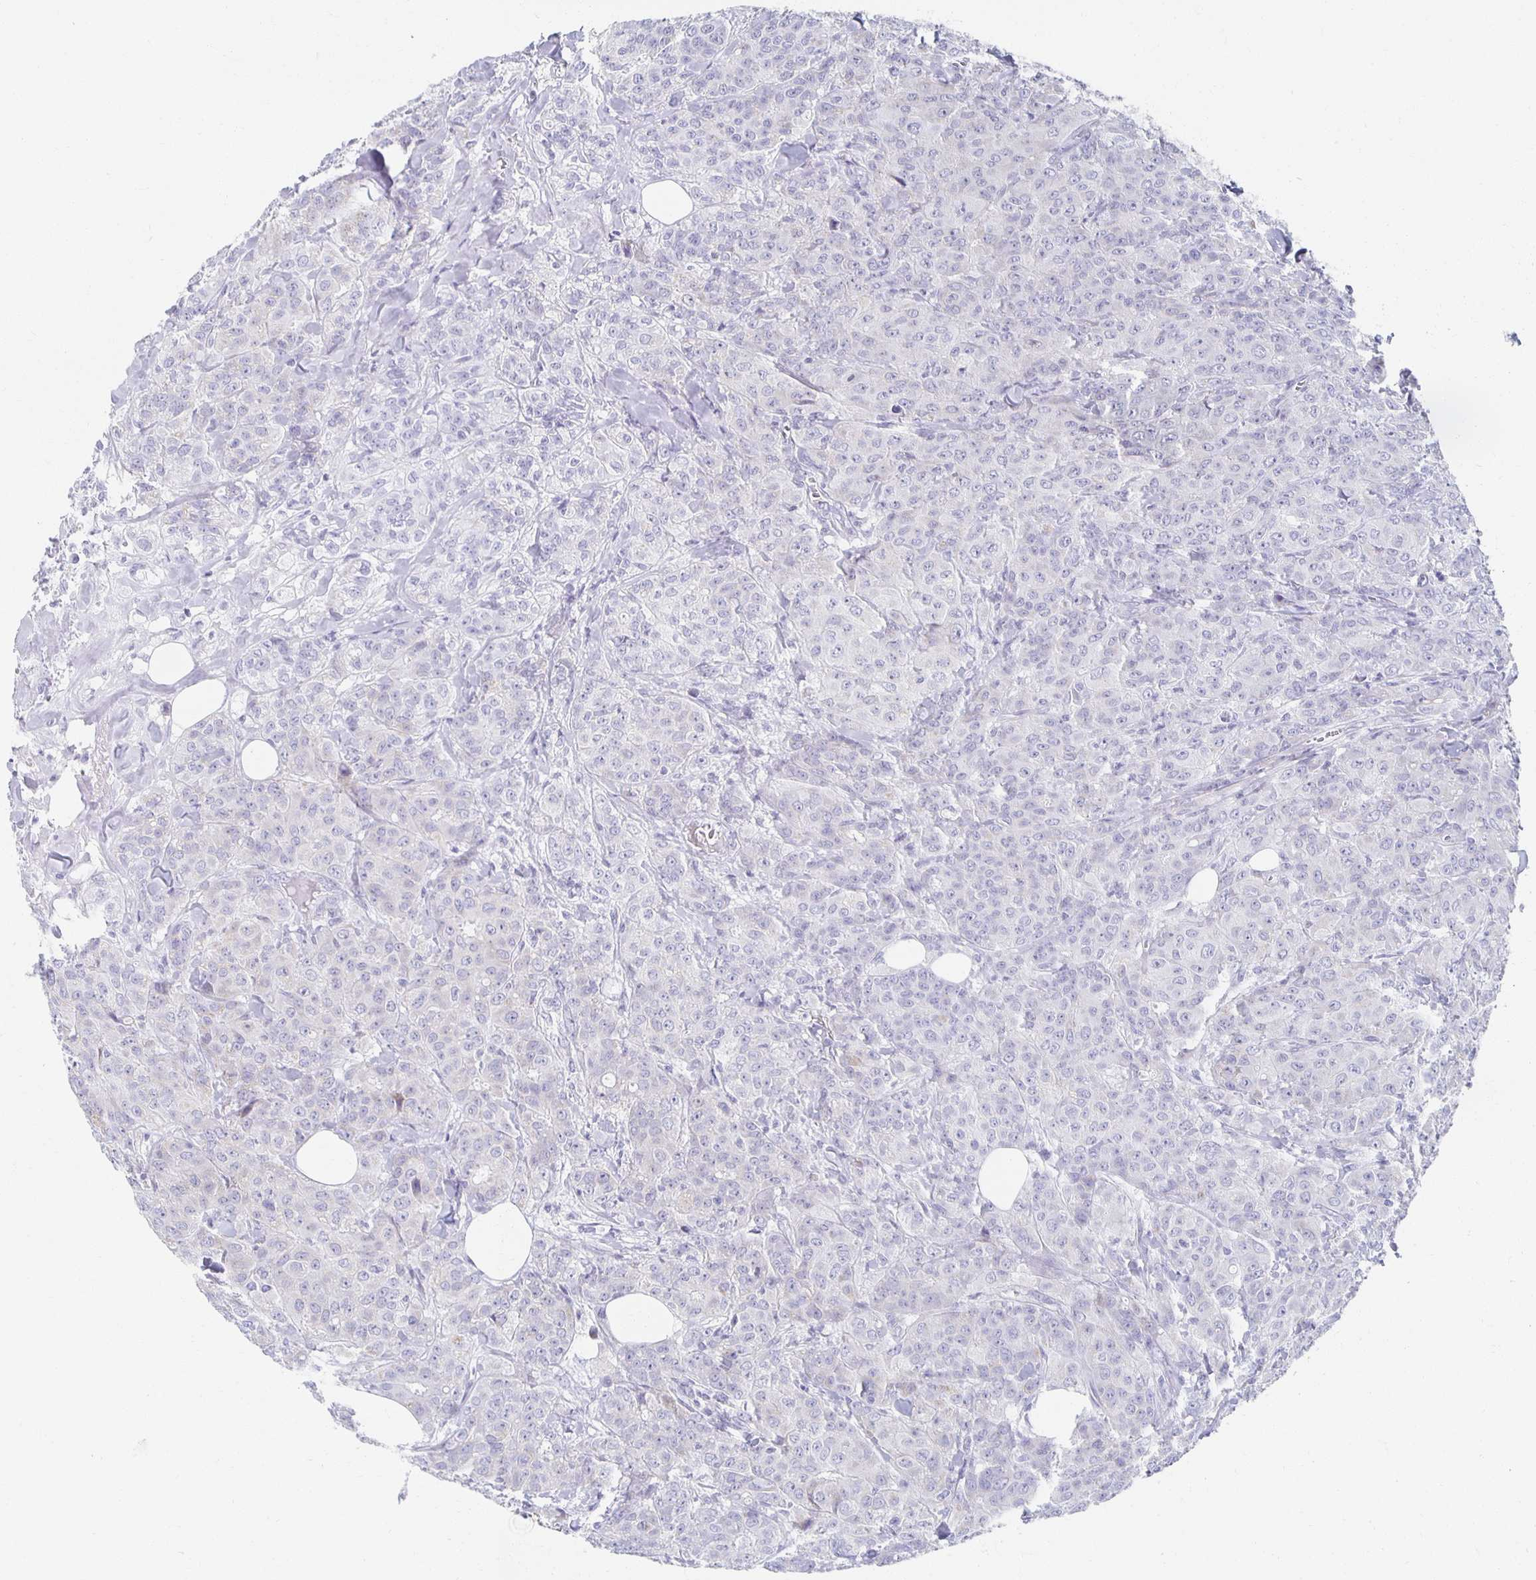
{"staining": {"intensity": "negative", "quantity": "none", "location": "none"}, "tissue": "breast cancer", "cell_type": "Tumor cells", "image_type": "cancer", "snomed": [{"axis": "morphology", "description": "Normal tissue, NOS"}, {"axis": "morphology", "description": "Duct carcinoma"}, {"axis": "topography", "description": "Breast"}], "caption": "Immunohistochemistry (IHC) of human breast cancer displays no expression in tumor cells.", "gene": "TEX44", "patient": {"sex": "female", "age": 43}}